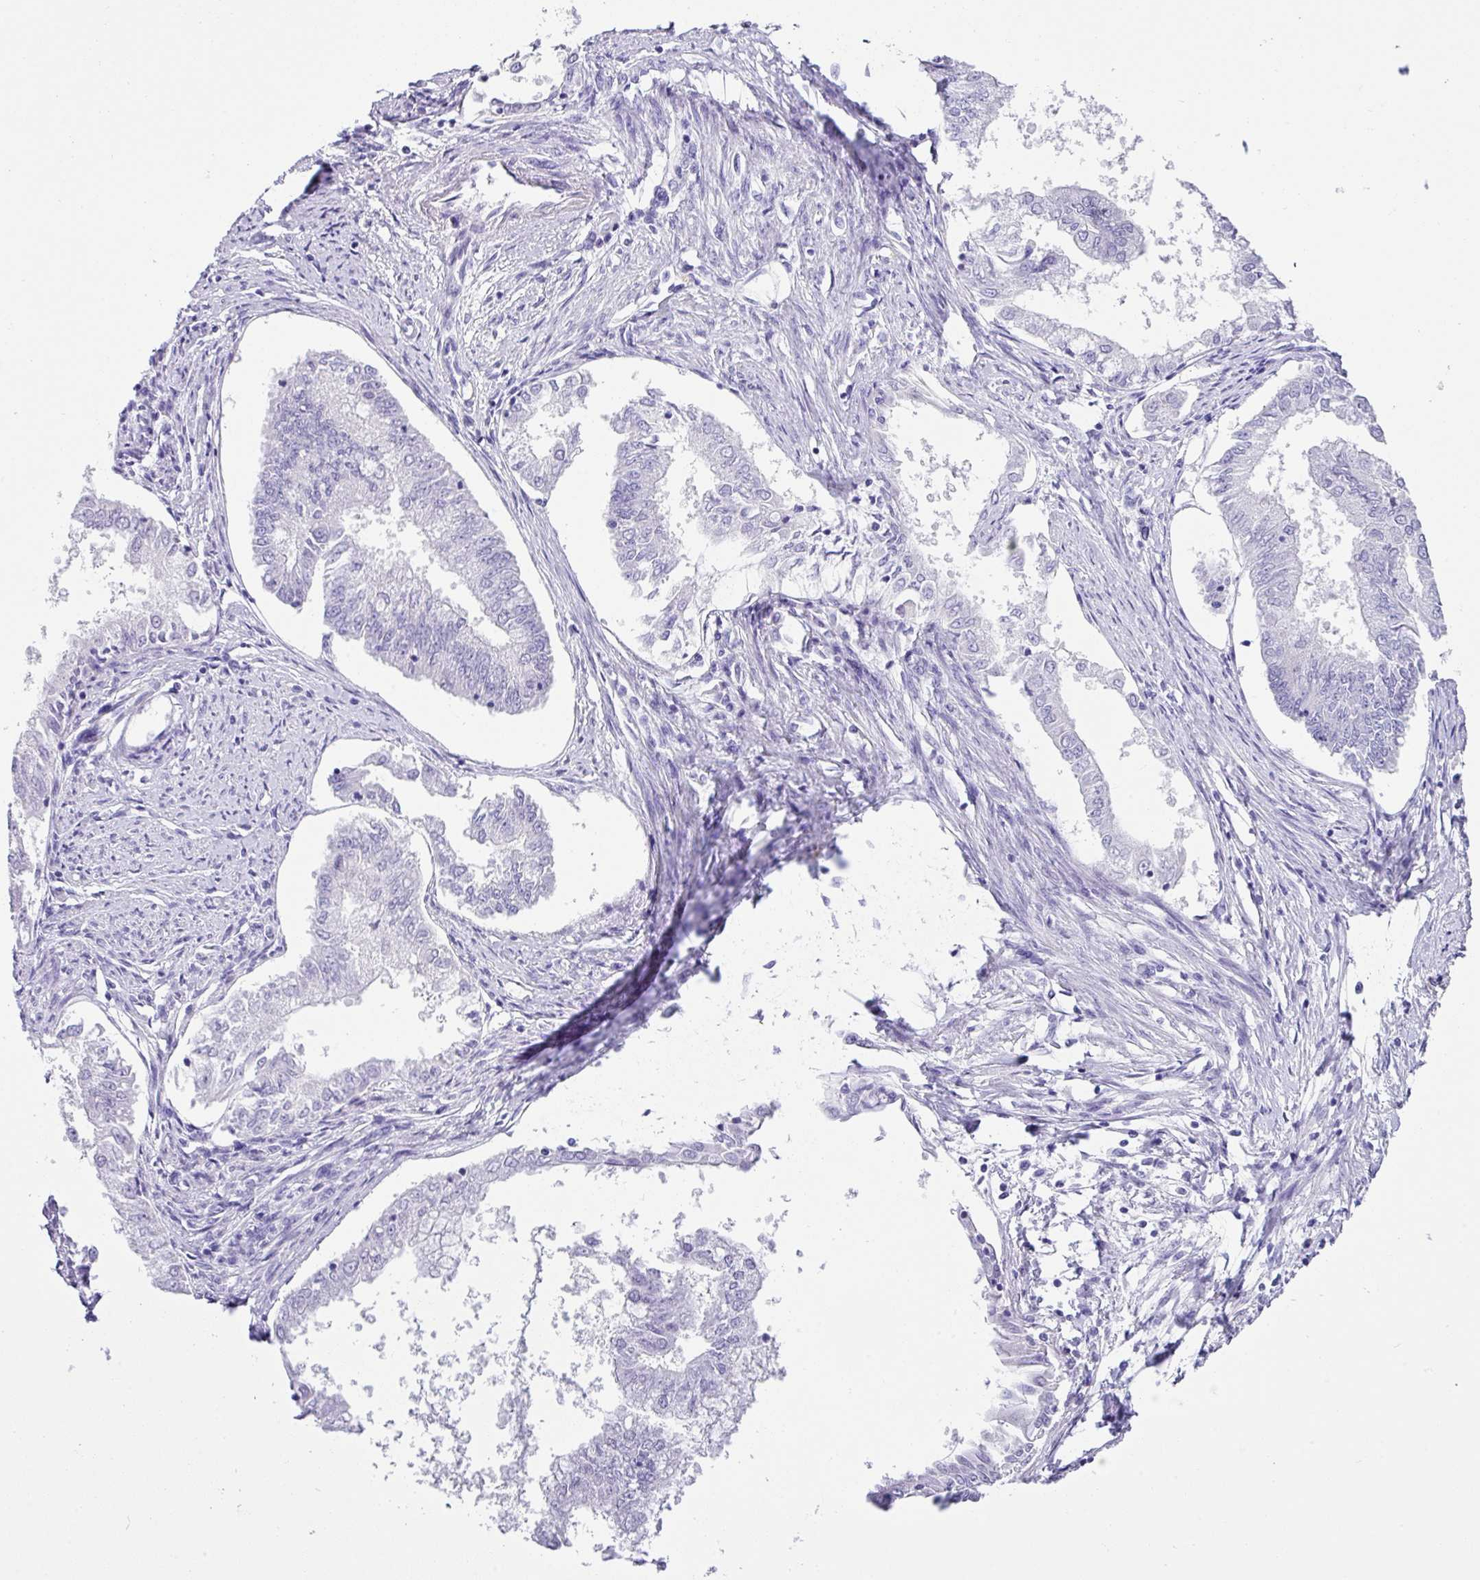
{"staining": {"intensity": "negative", "quantity": "none", "location": "none"}, "tissue": "endometrial cancer", "cell_type": "Tumor cells", "image_type": "cancer", "snomed": [{"axis": "morphology", "description": "Adenocarcinoma, NOS"}, {"axis": "topography", "description": "Endometrium"}], "caption": "DAB immunohistochemical staining of human endometrial cancer displays no significant positivity in tumor cells.", "gene": "ZG16", "patient": {"sex": "female", "age": 76}}